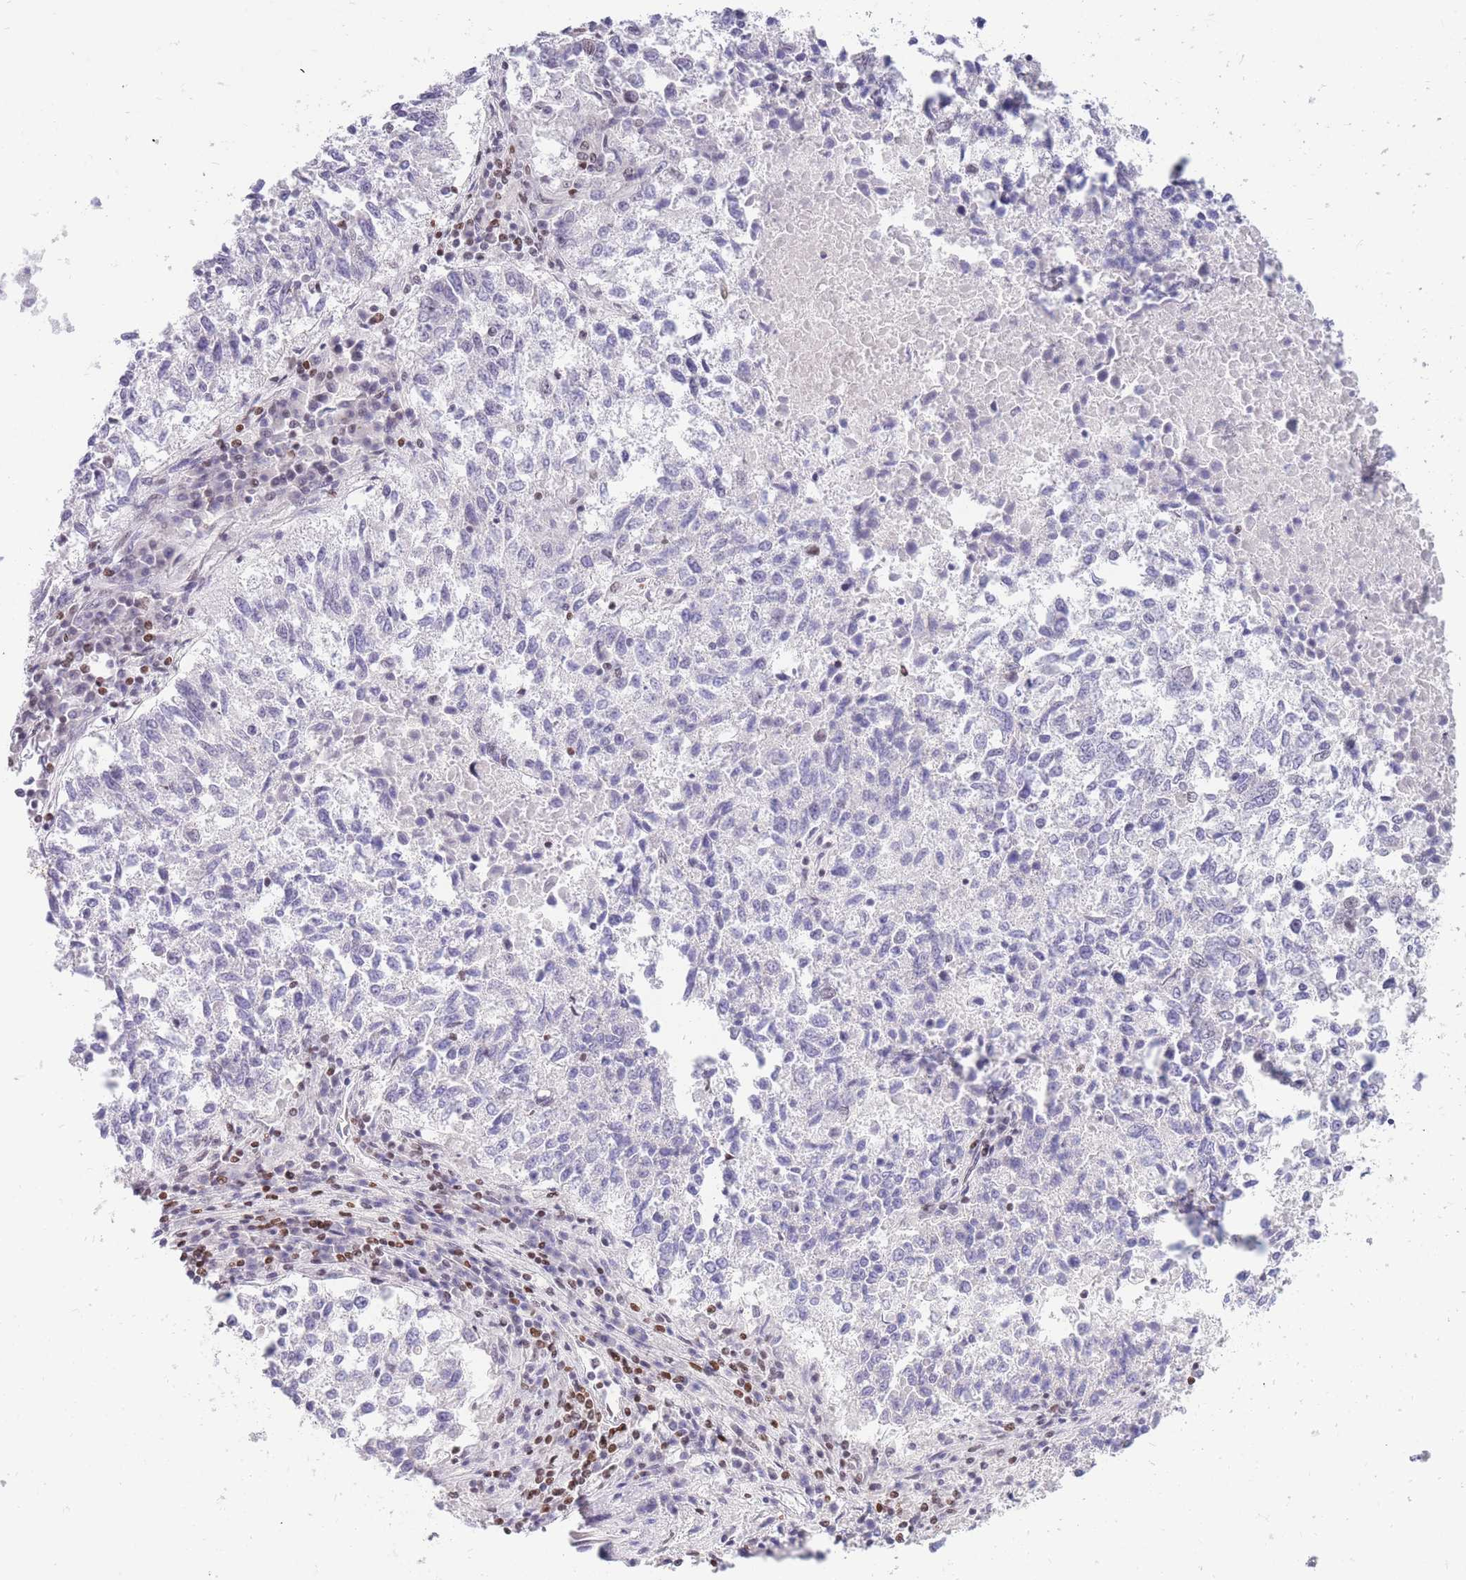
{"staining": {"intensity": "negative", "quantity": "none", "location": "none"}, "tissue": "lung cancer", "cell_type": "Tumor cells", "image_type": "cancer", "snomed": [{"axis": "morphology", "description": "Squamous cell carcinoma, NOS"}, {"axis": "topography", "description": "Lung"}], "caption": "An IHC image of squamous cell carcinoma (lung) is shown. There is no staining in tumor cells of squamous cell carcinoma (lung).", "gene": "HMGN1", "patient": {"sex": "male", "age": 73}}